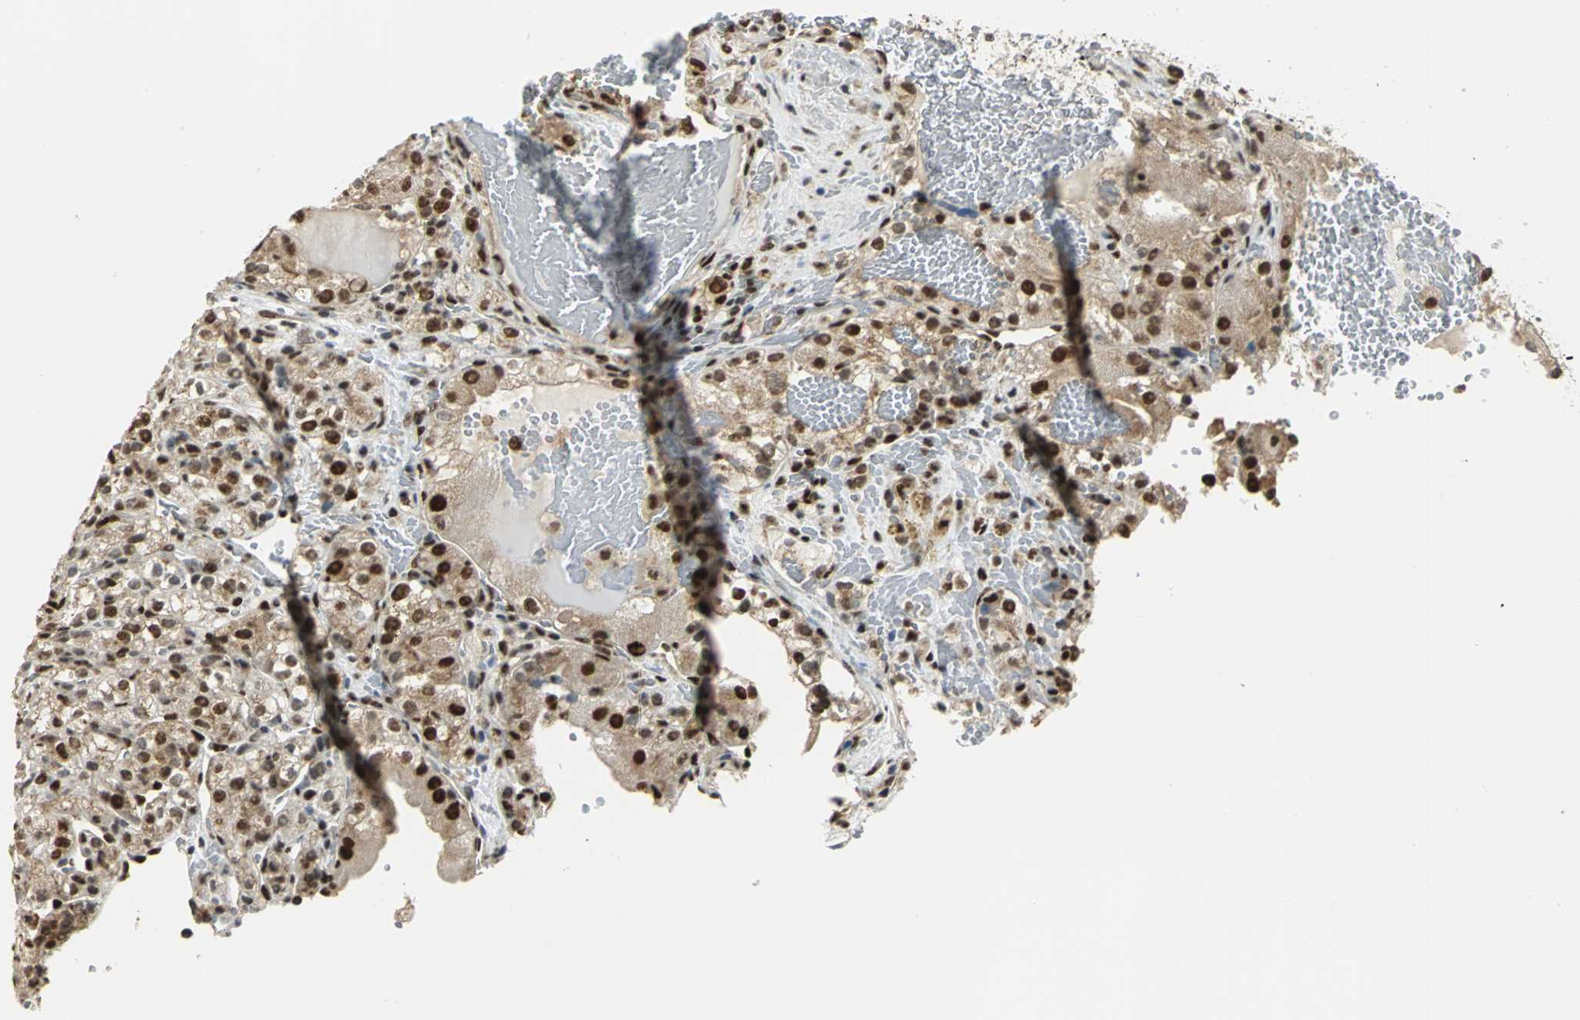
{"staining": {"intensity": "moderate", "quantity": ">75%", "location": "nuclear"}, "tissue": "renal cancer", "cell_type": "Tumor cells", "image_type": "cancer", "snomed": [{"axis": "morphology", "description": "Normal tissue, NOS"}, {"axis": "morphology", "description": "Adenocarcinoma, NOS"}, {"axis": "topography", "description": "Kidney"}], "caption": "An image of renal adenocarcinoma stained for a protein reveals moderate nuclear brown staining in tumor cells.", "gene": "DDX5", "patient": {"sex": "male", "age": 61}}